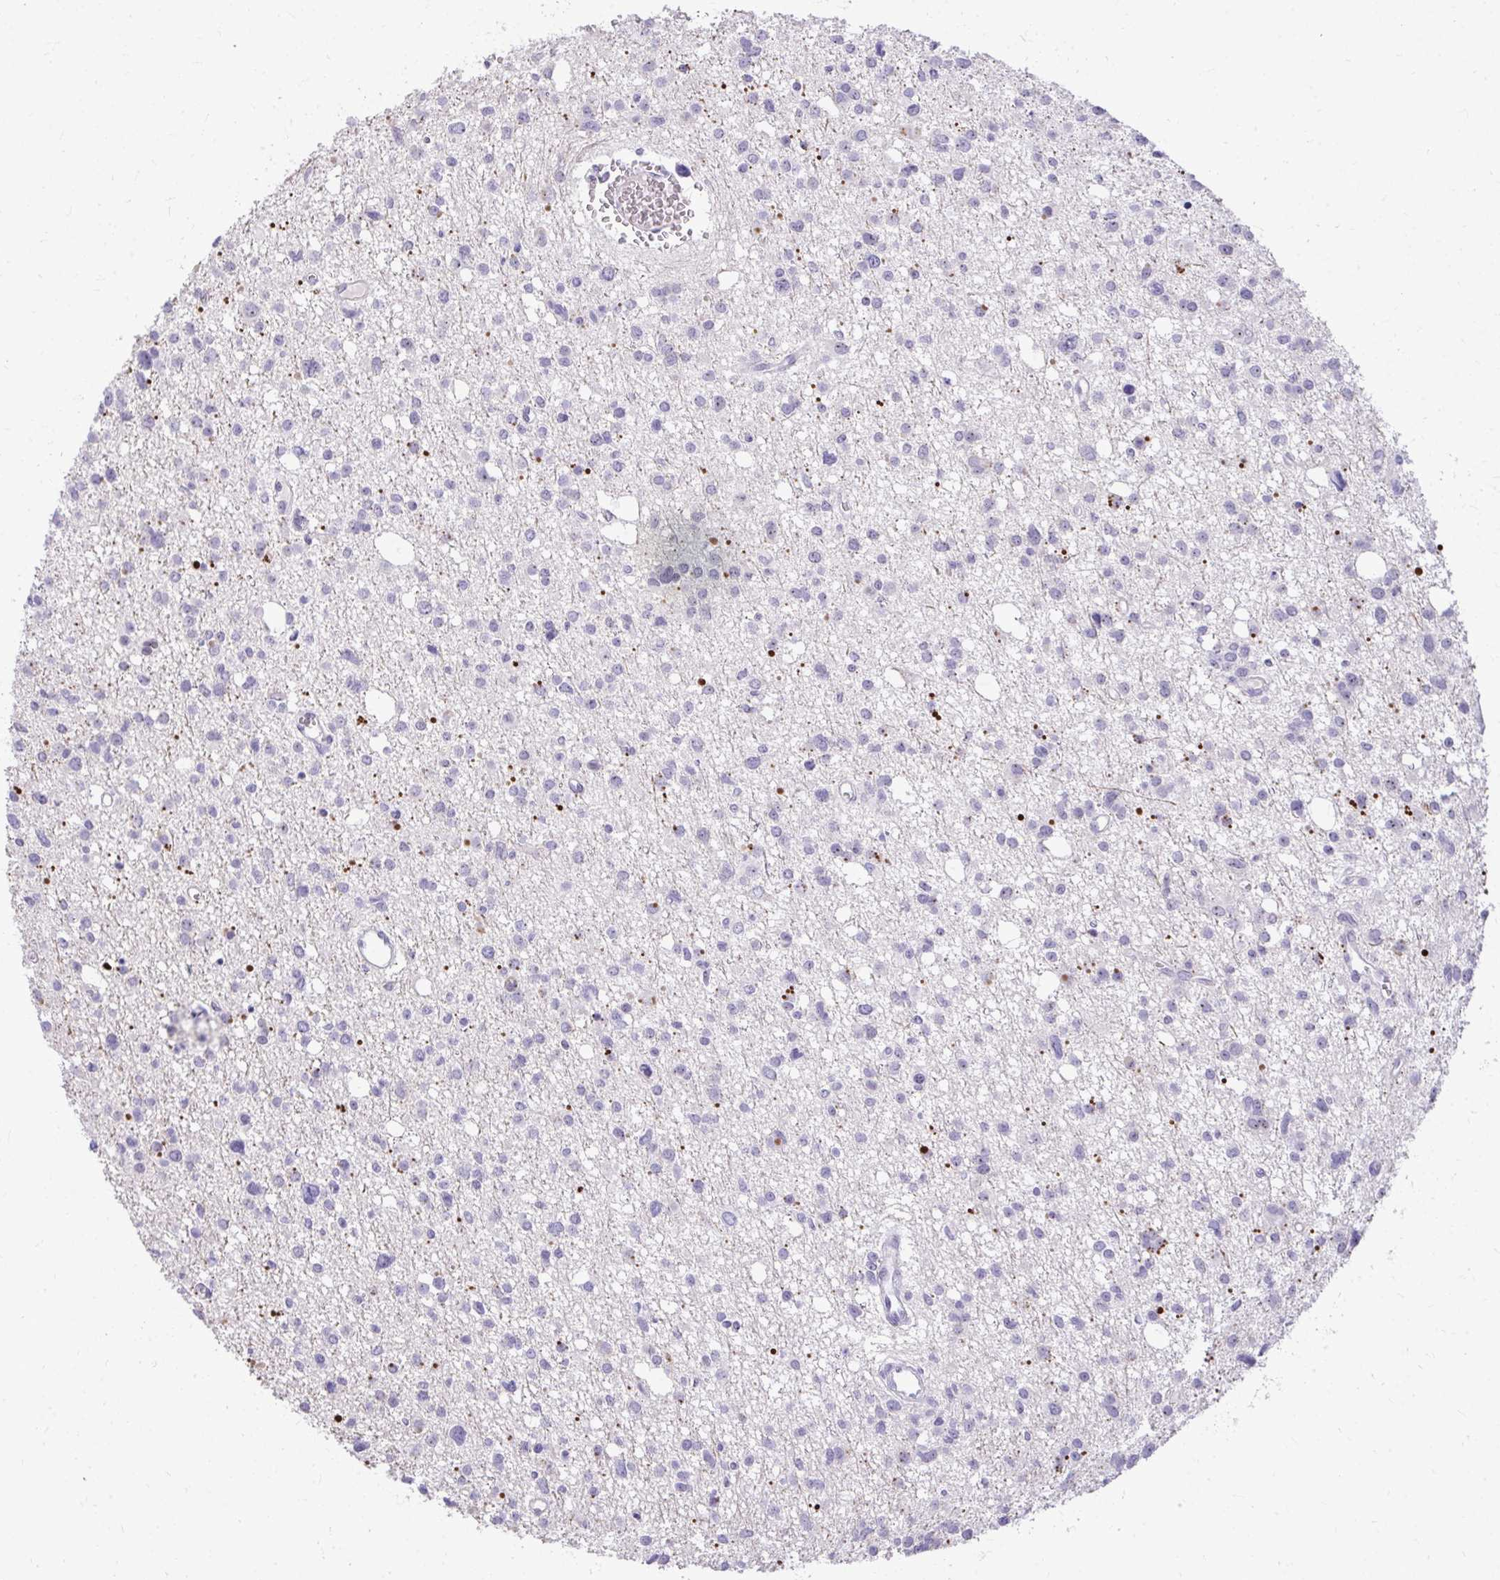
{"staining": {"intensity": "negative", "quantity": "none", "location": "none"}, "tissue": "glioma", "cell_type": "Tumor cells", "image_type": "cancer", "snomed": [{"axis": "morphology", "description": "Glioma, malignant, High grade"}, {"axis": "topography", "description": "Brain"}], "caption": "Glioma was stained to show a protein in brown. There is no significant positivity in tumor cells.", "gene": "DLX4", "patient": {"sex": "male", "age": 23}}